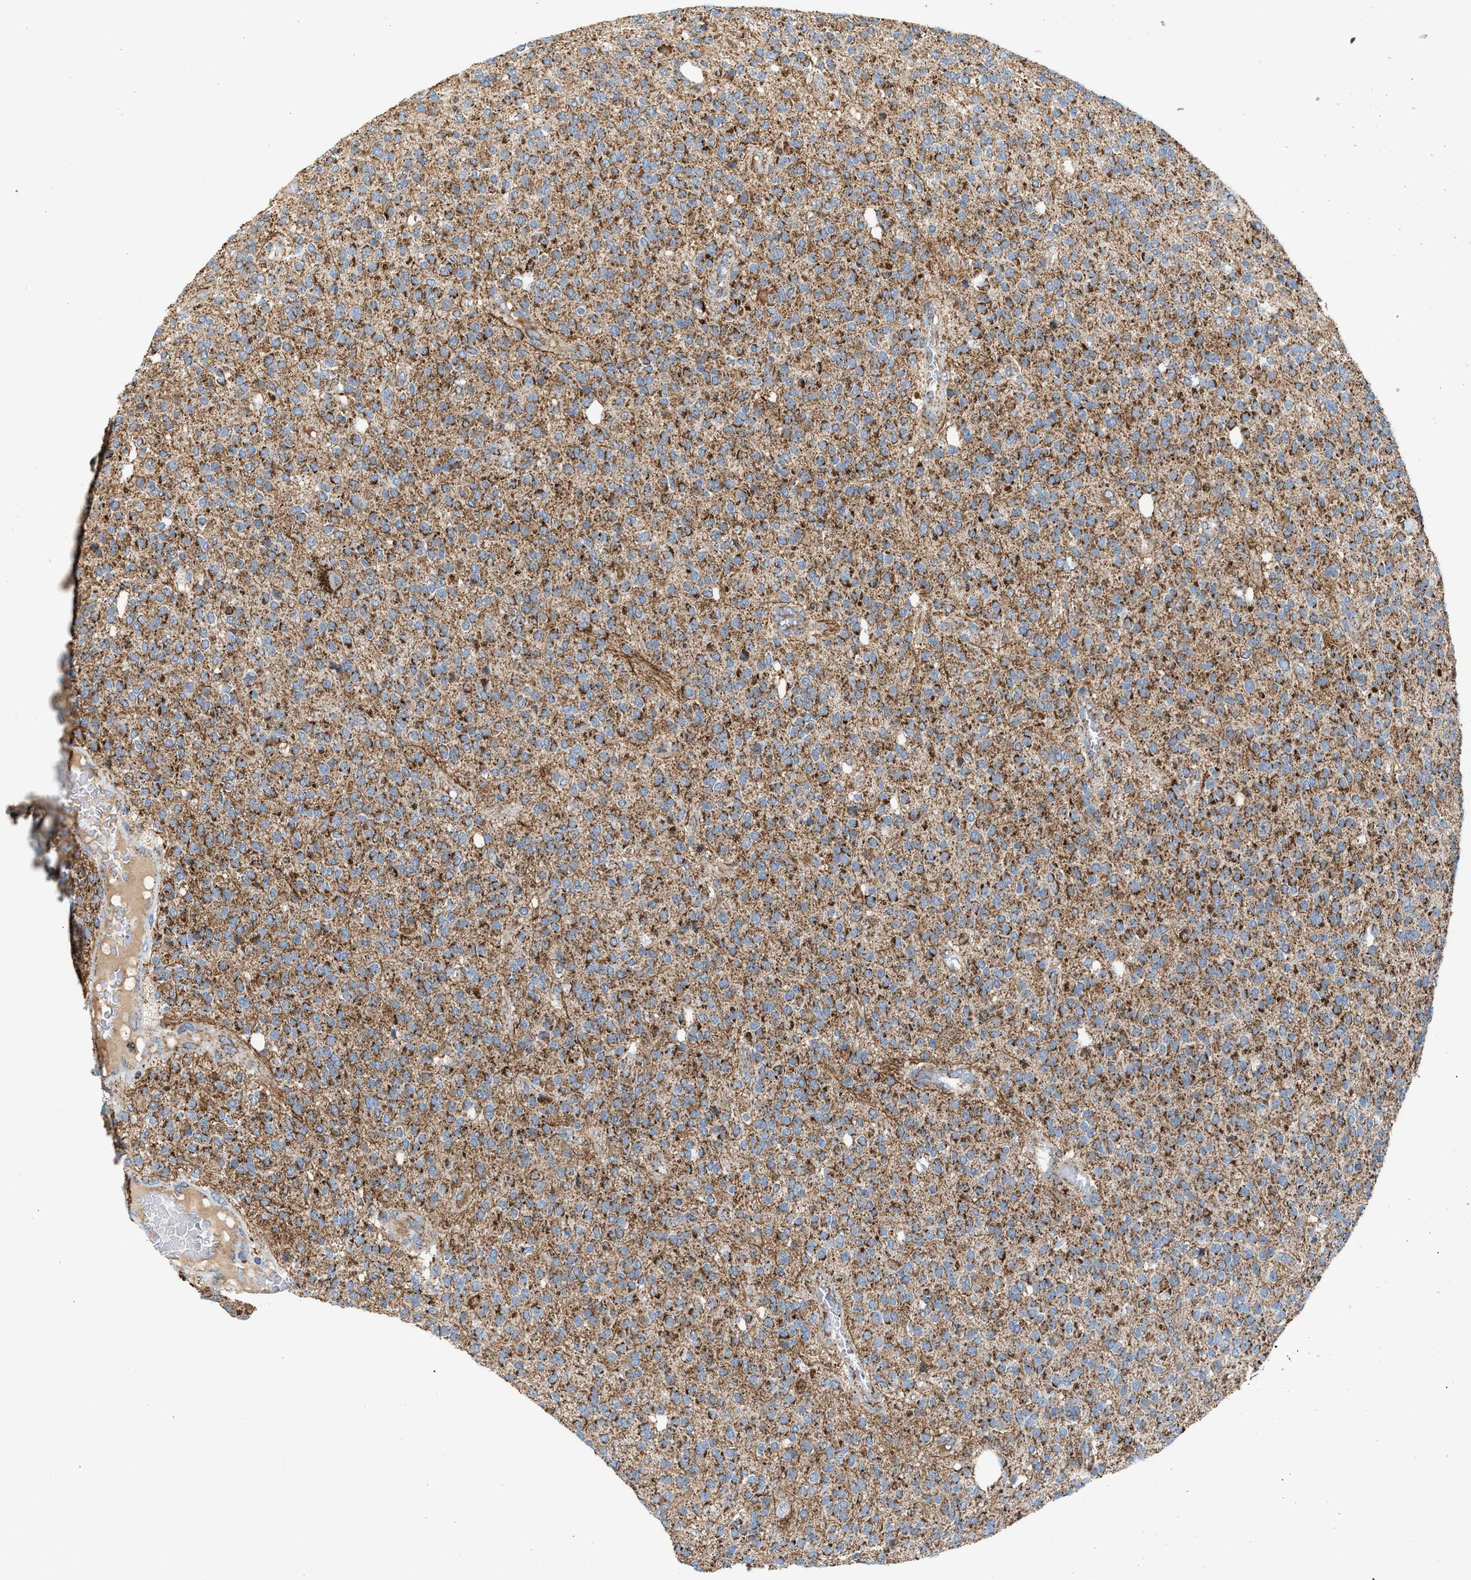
{"staining": {"intensity": "moderate", "quantity": ">75%", "location": "cytoplasmic/membranous"}, "tissue": "glioma", "cell_type": "Tumor cells", "image_type": "cancer", "snomed": [{"axis": "morphology", "description": "Glioma, malignant, High grade"}, {"axis": "topography", "description": "Brain"}], "caption": "Glioma stained with a brown dye displays moderate cytoplasmic/membranous positive expression in approximately >75% of tumor cells.", "gene": "PMPCA", "patient": {"sex": "male", "age": 34}}